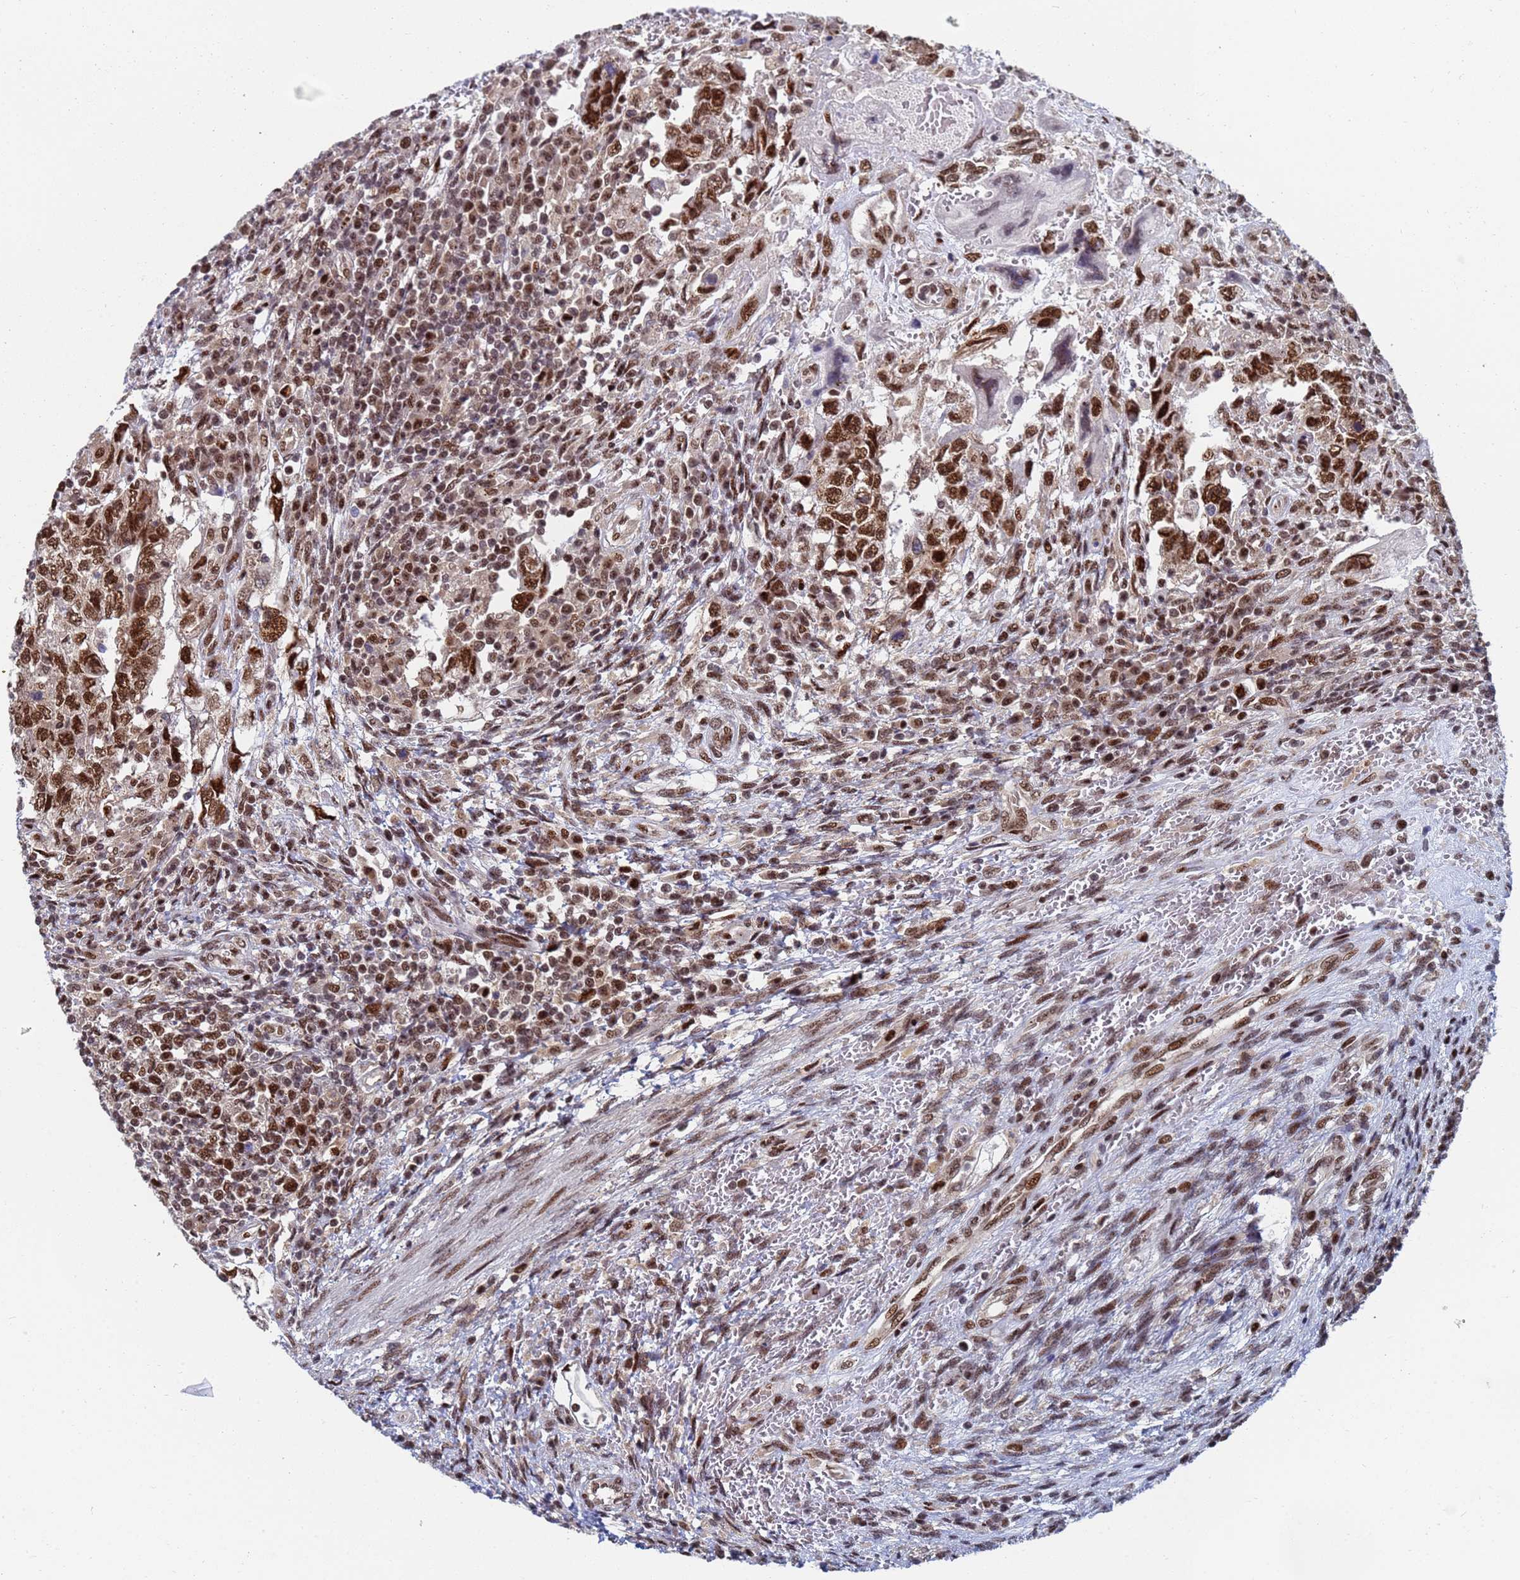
{"staining": {"intensity": "strong", "quantity": ">75%", "location": "nuclear"}, "tissue": "testis cancer", "cell_type": "Tumor cells", "image_type": "cancer", "snomed": [{"axis": "morphology", "description": "Carcinoma, Embryonal, NOS"}, {"axis": "topography", "description": "Testis"}], "caption": "Immunohistochemical staining of embryonal carcinoma (testis) exhibits high levels of strong nuclear expression in about >75% of tumor cells.", "gene": "AP5Z1", "patient": {"sex": "male", "age": 26}}